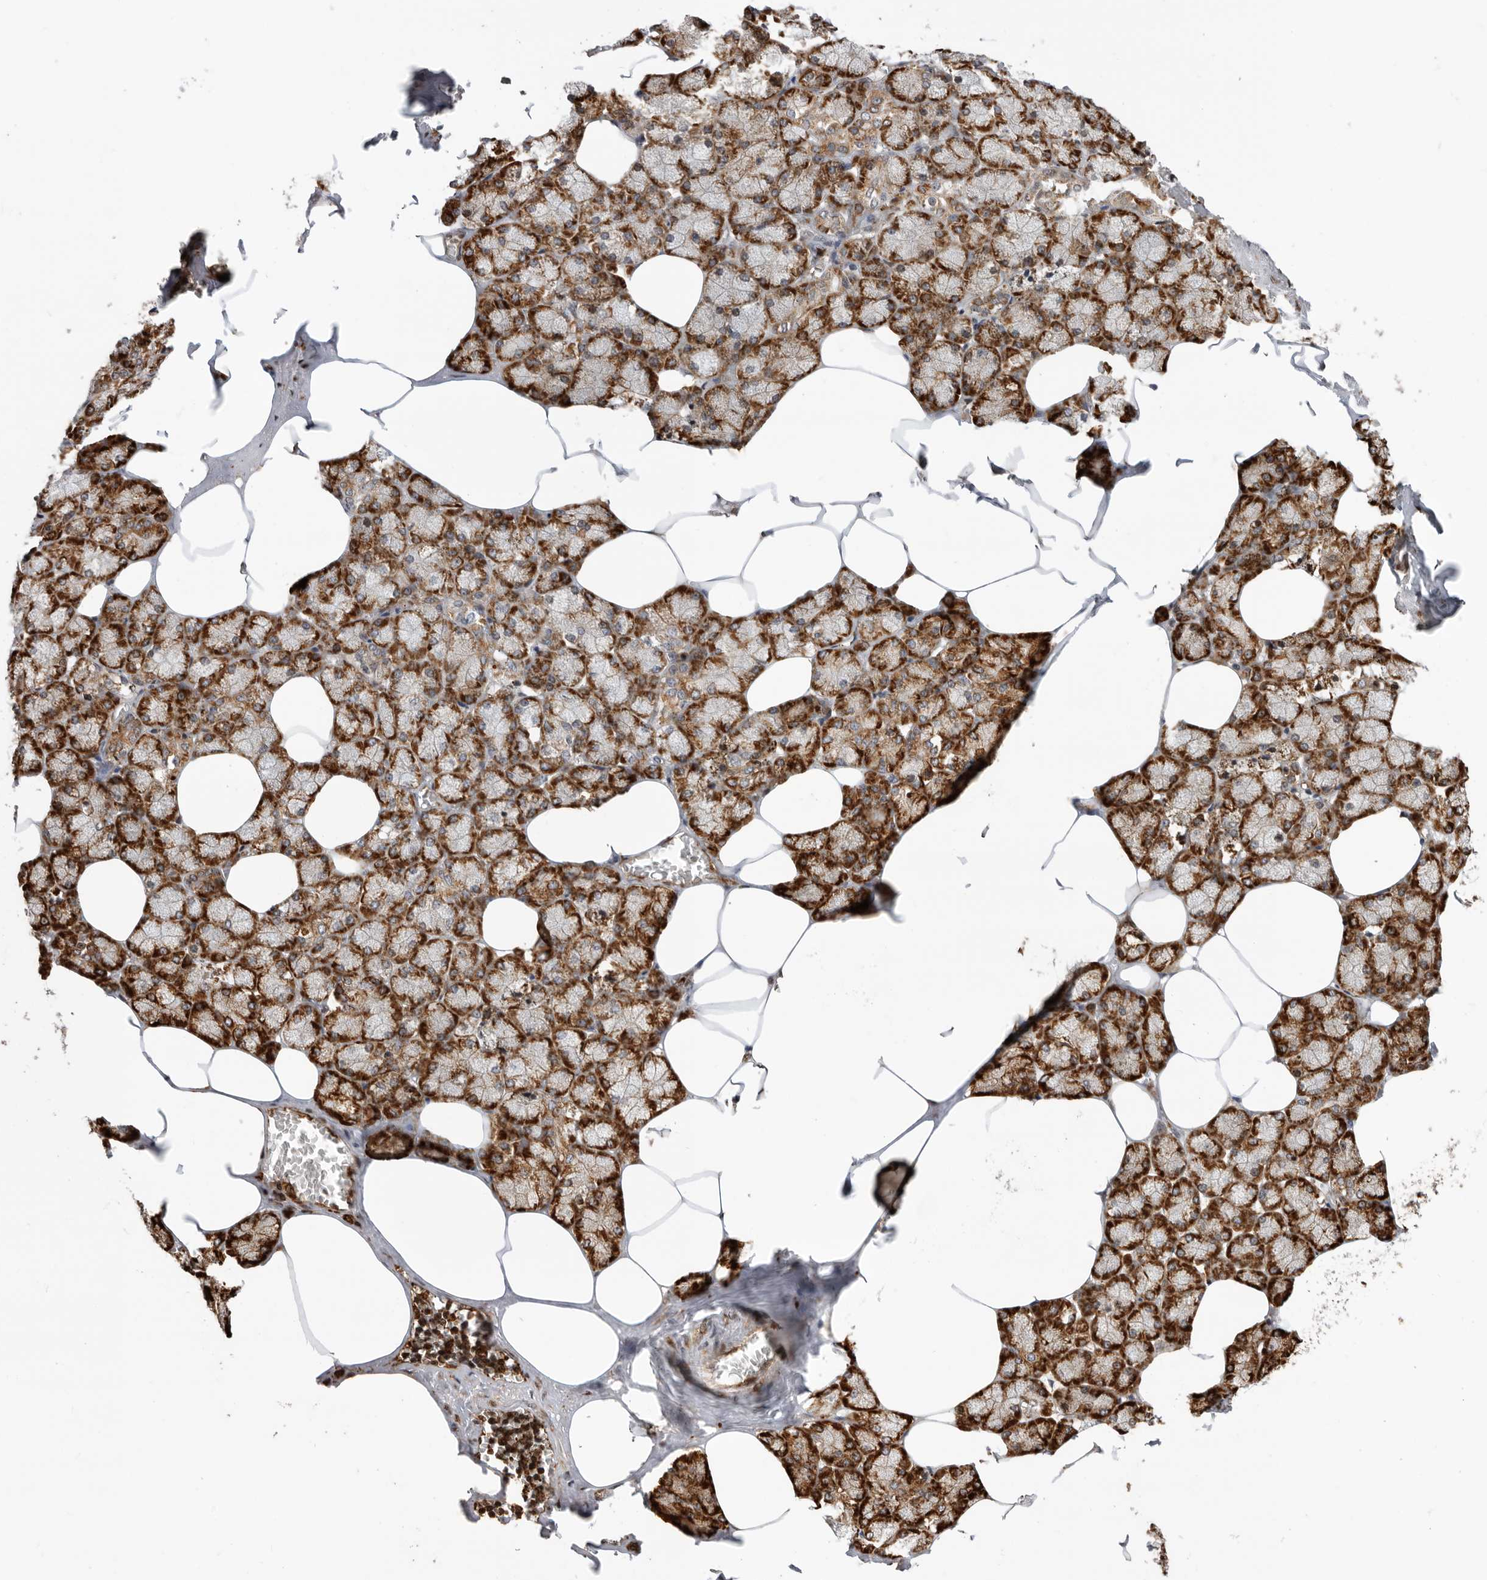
{"staining": {"intensity": "moderate", "quantity": ">75%", "location": "cytoplasmic/membranous"}, "tissue": "salivary gland", "cell_type": "Glandular cells", "image_type": "normal", "snomed": [{"axis": "morphology", "description": "Normal tissue, NOS"}, {"axis": "topography", "description": "Salivary gland"}], "caption": "This micrograph displays IHC staining of benign salivary gland, with medium moderate cytoplasmic/membranous expression in about >75% of glandular cells.", "gene": "FZD3", "patient": {"sex": "male", "age": 62}}